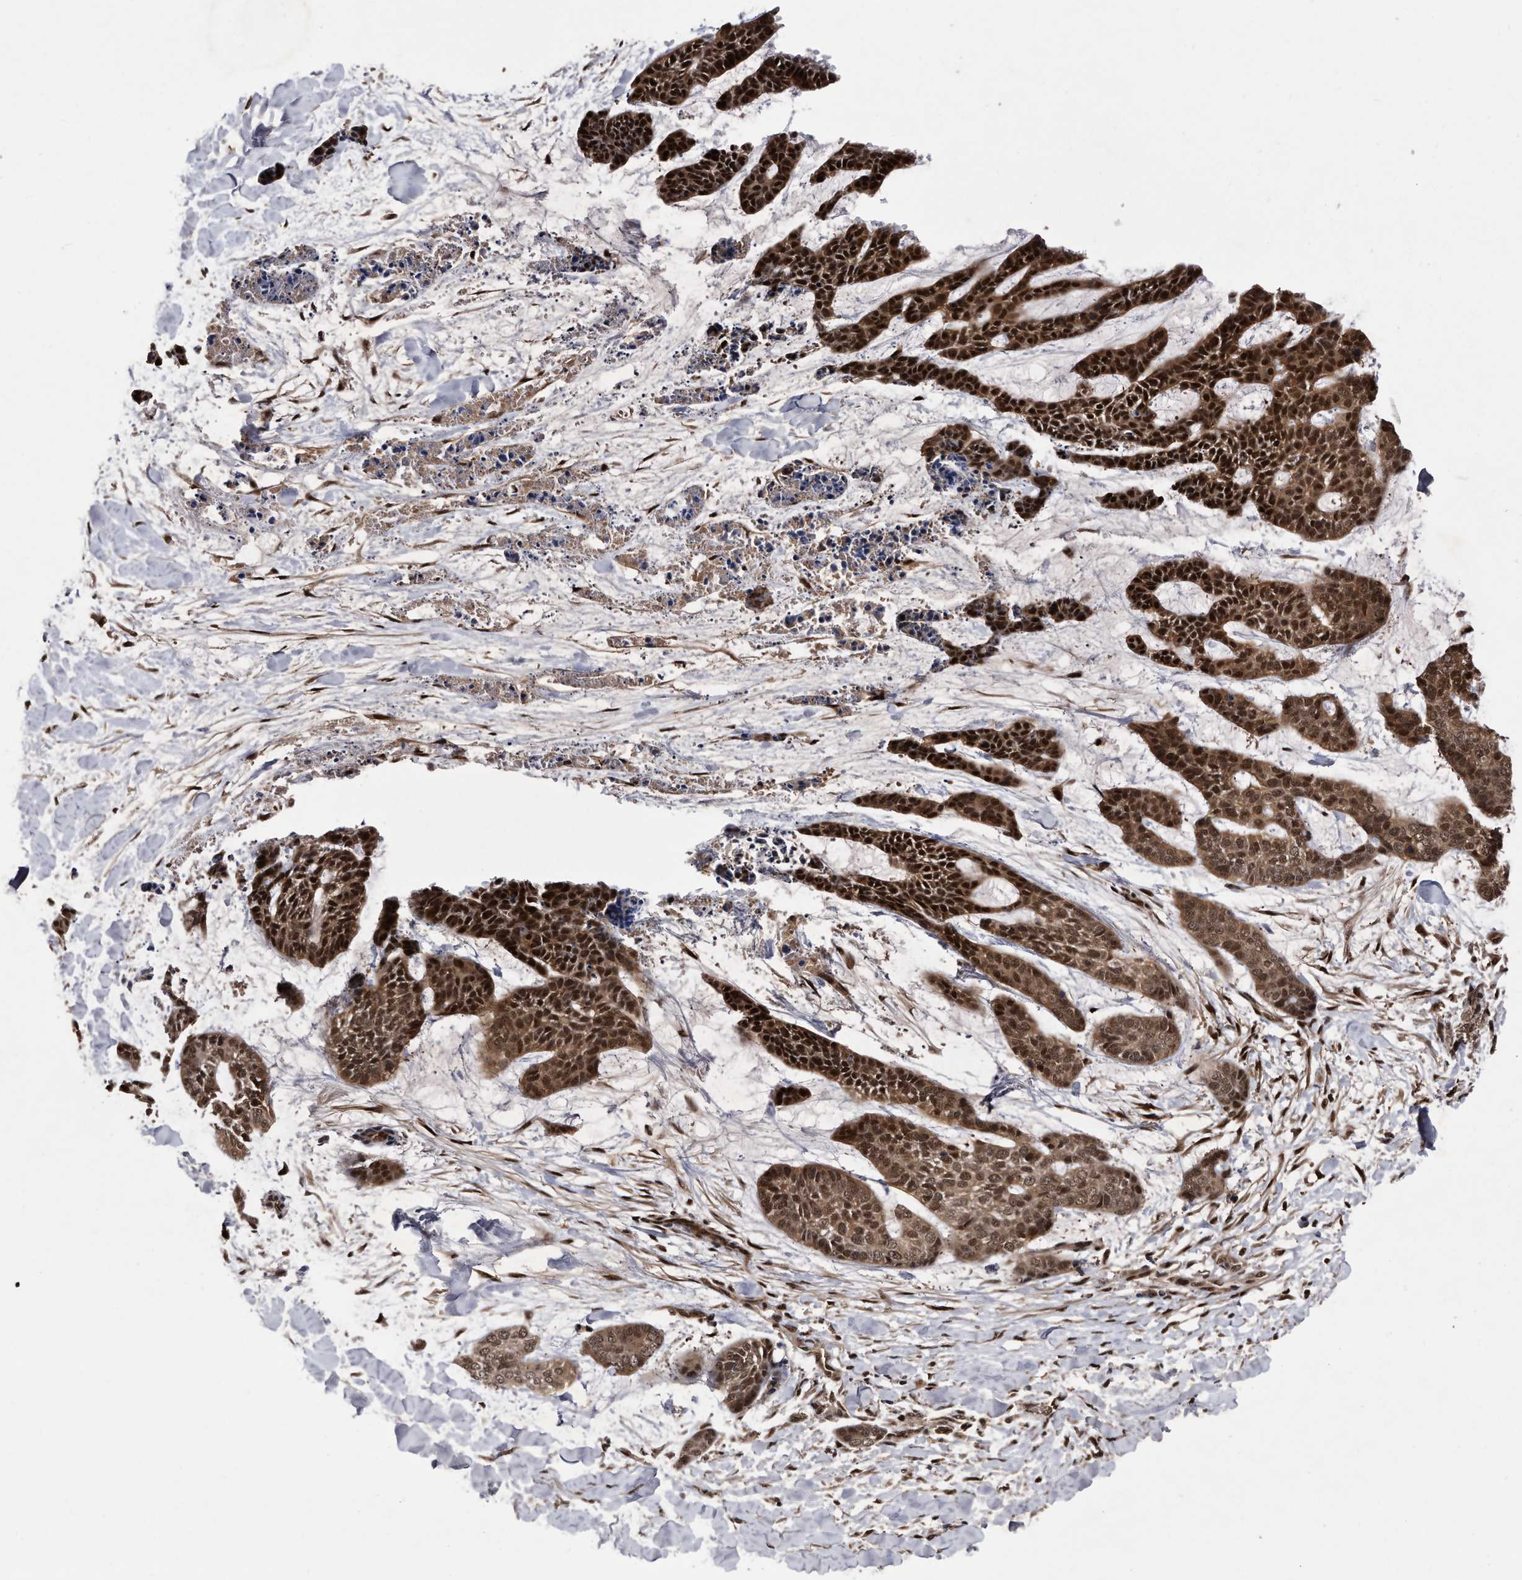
{"staining": {"intensity": "strong", "quantity": ">75%", "location": "cytoplasmic/membranous,nuclear"}, "tissue": "skin cancer", "cell_type": "Tumor cells", "image_type": "cancer", "snomed": [{"axis": "morphology", "description": "Basal cell carcinoma"}, {"axis": "topography", "description": "Skin"}], "caption": "Tumor cells show strong cytoplasmic/membranous and nuclear staining in approximately >75% of cells in skin cancer. (Brightfield microscopy of DAB IHC at high magnification).", "gene": "RAD23B", "patient": {"sex": "female", "age": 64}}